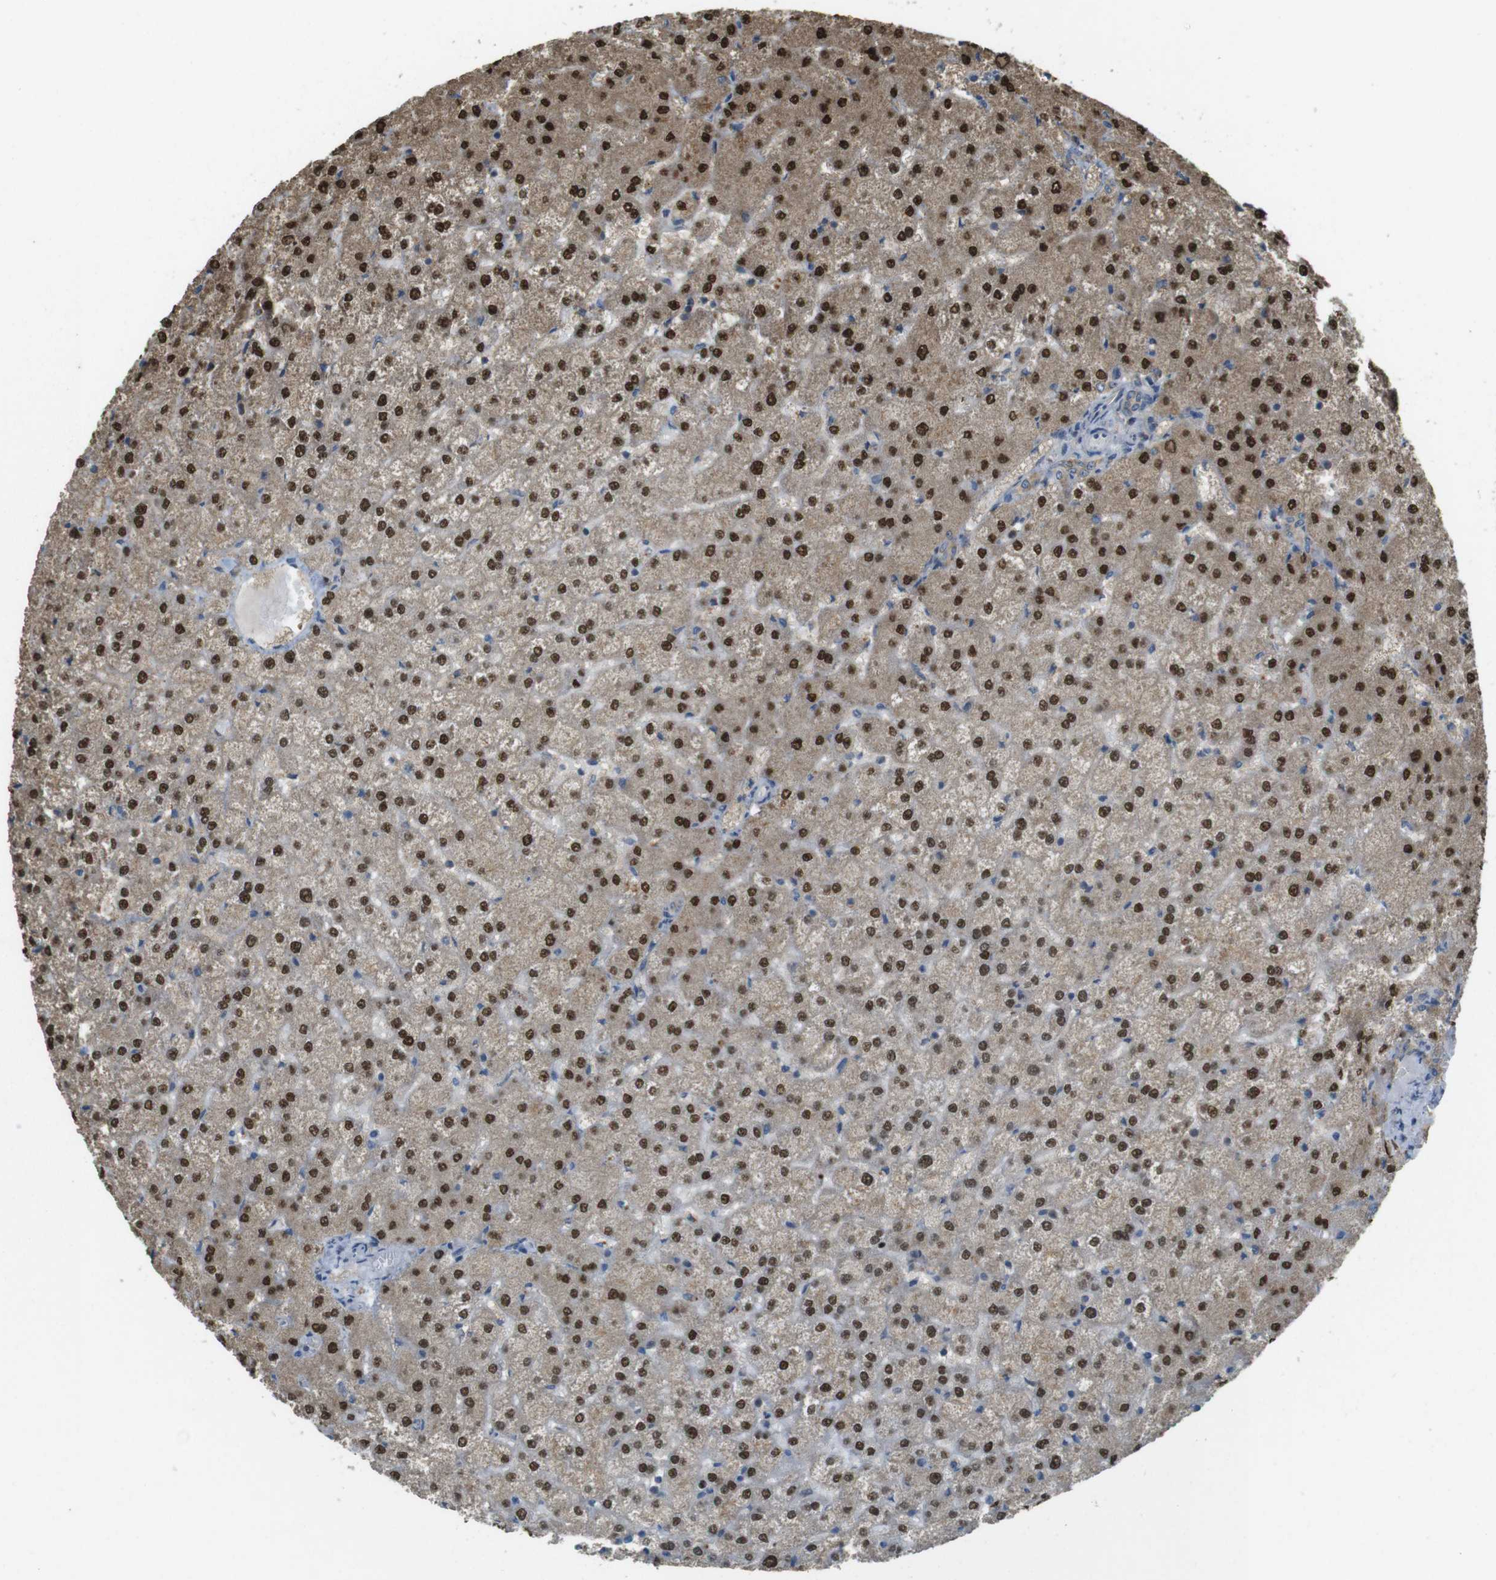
{"staining": {"intensity": "weak", "quantity": ">75%", "location": "cytoplasmic/membranous"}, "tissue": "liver", "cell_type": "Cholangiocytes", "image_type": "normal", "snomed": [{"axis": "morphology", "description": "Normal tissue, NOS"}, {"axis": "topography", "description": "Liver"}], "caption": "High-power microscopy captured an IHC image of benign liver, revealing weak cytoplasmic/membranous expression in approximately >75% of cholangiocytes.", "gene": "ZDHHC20", "patient": {"sex": "female", "age": 32}}